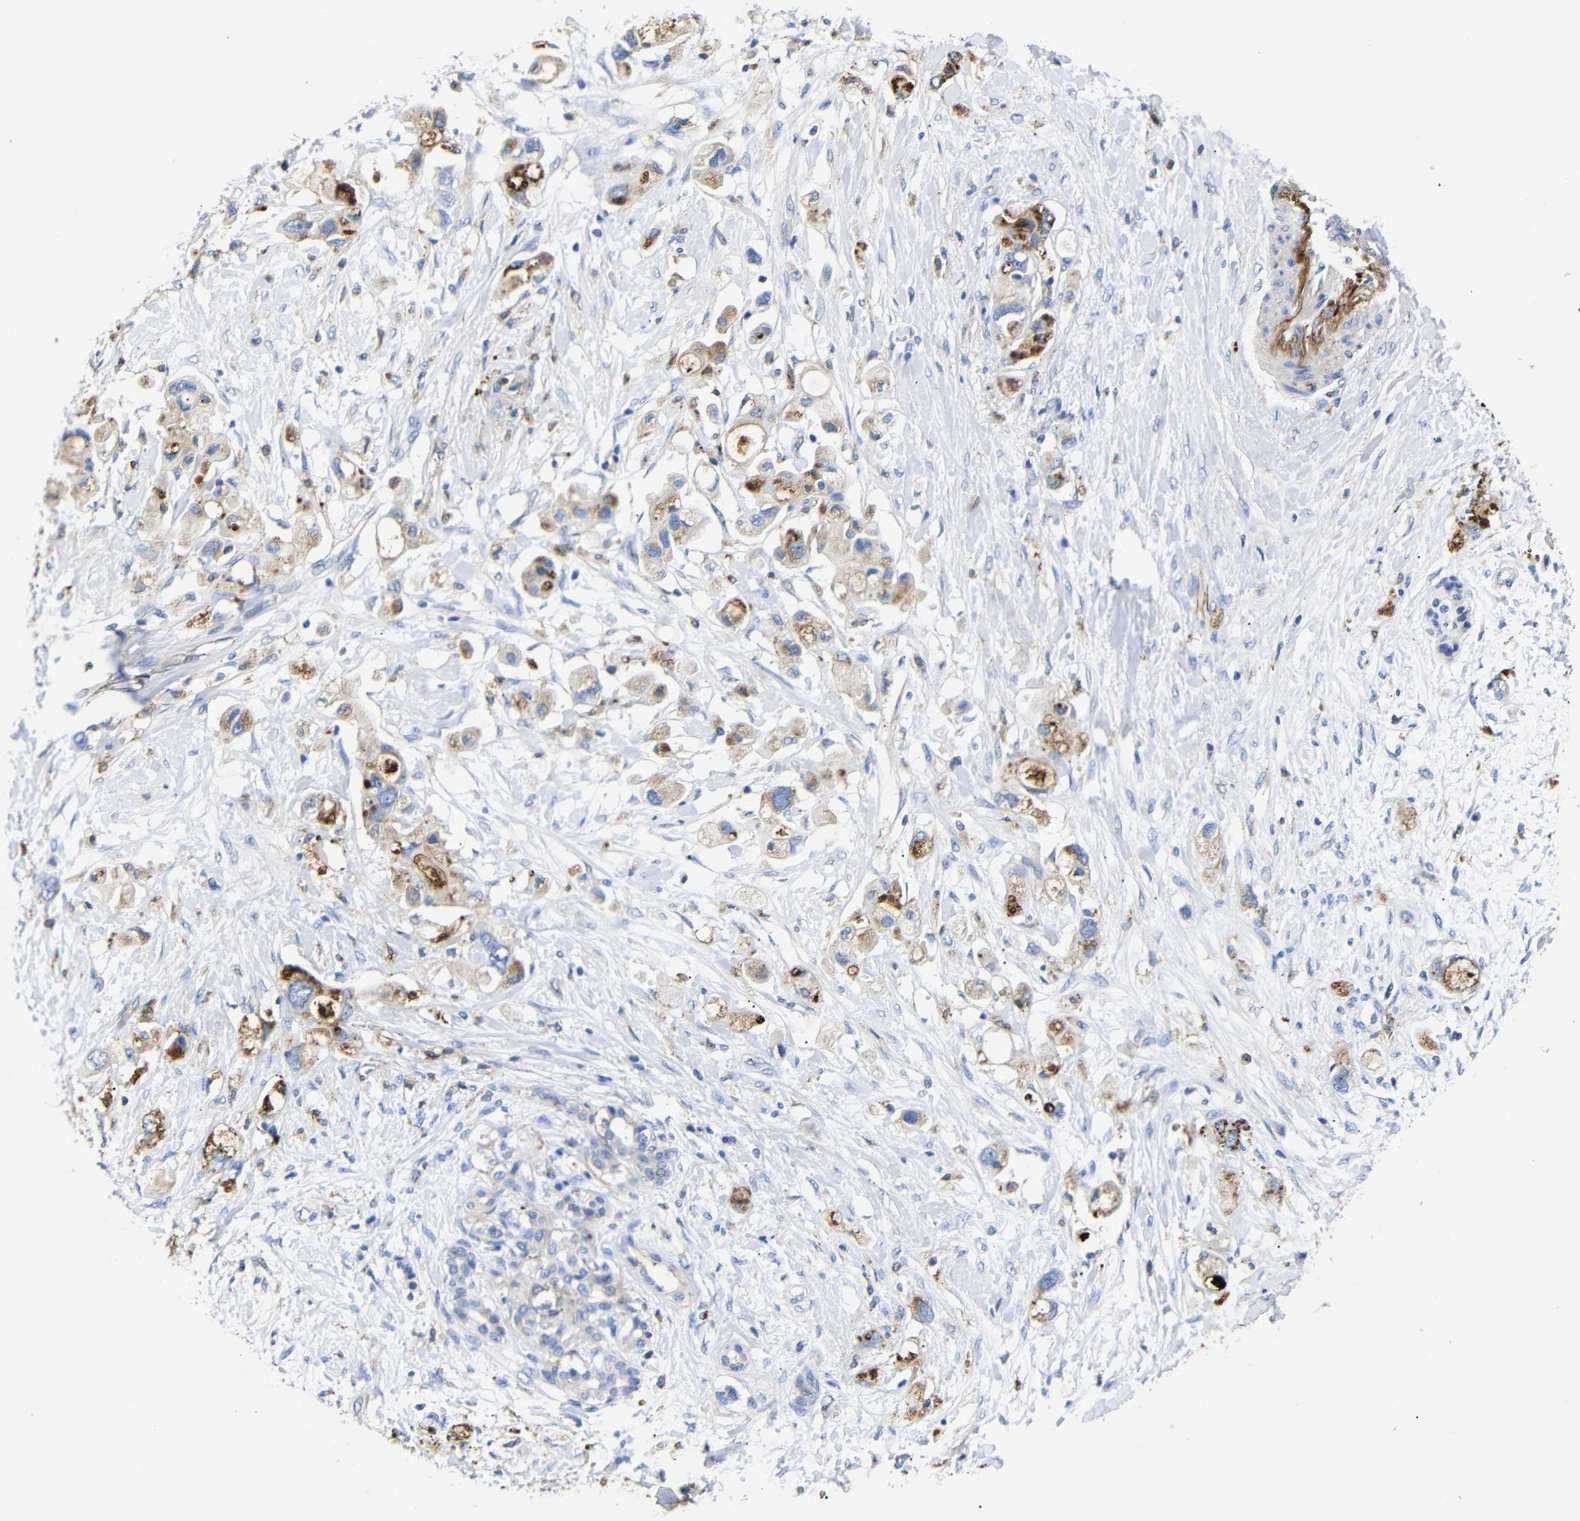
{"staining": {"intensity": "strong", "quantity": "<25%", "location": "cytoplasmic/membranous"}, "tissue": "pancreatic cancer", "cell_type": "Tumor cells", "image_type": "cancer", "snomed": [{"axis": "morphology", "description": "Adenocarcinoma, NOS"}, {"axis": "topography", "description": "Pancreas"}], "caption": "Tumor cells show medium levels of strong cytoplasmic/membranous positivity in approximately <25% of cells in adenocarcinoma (pancreatic).", "gene": "SDCBP", "patient": {"sex": "female", "age": 56}}